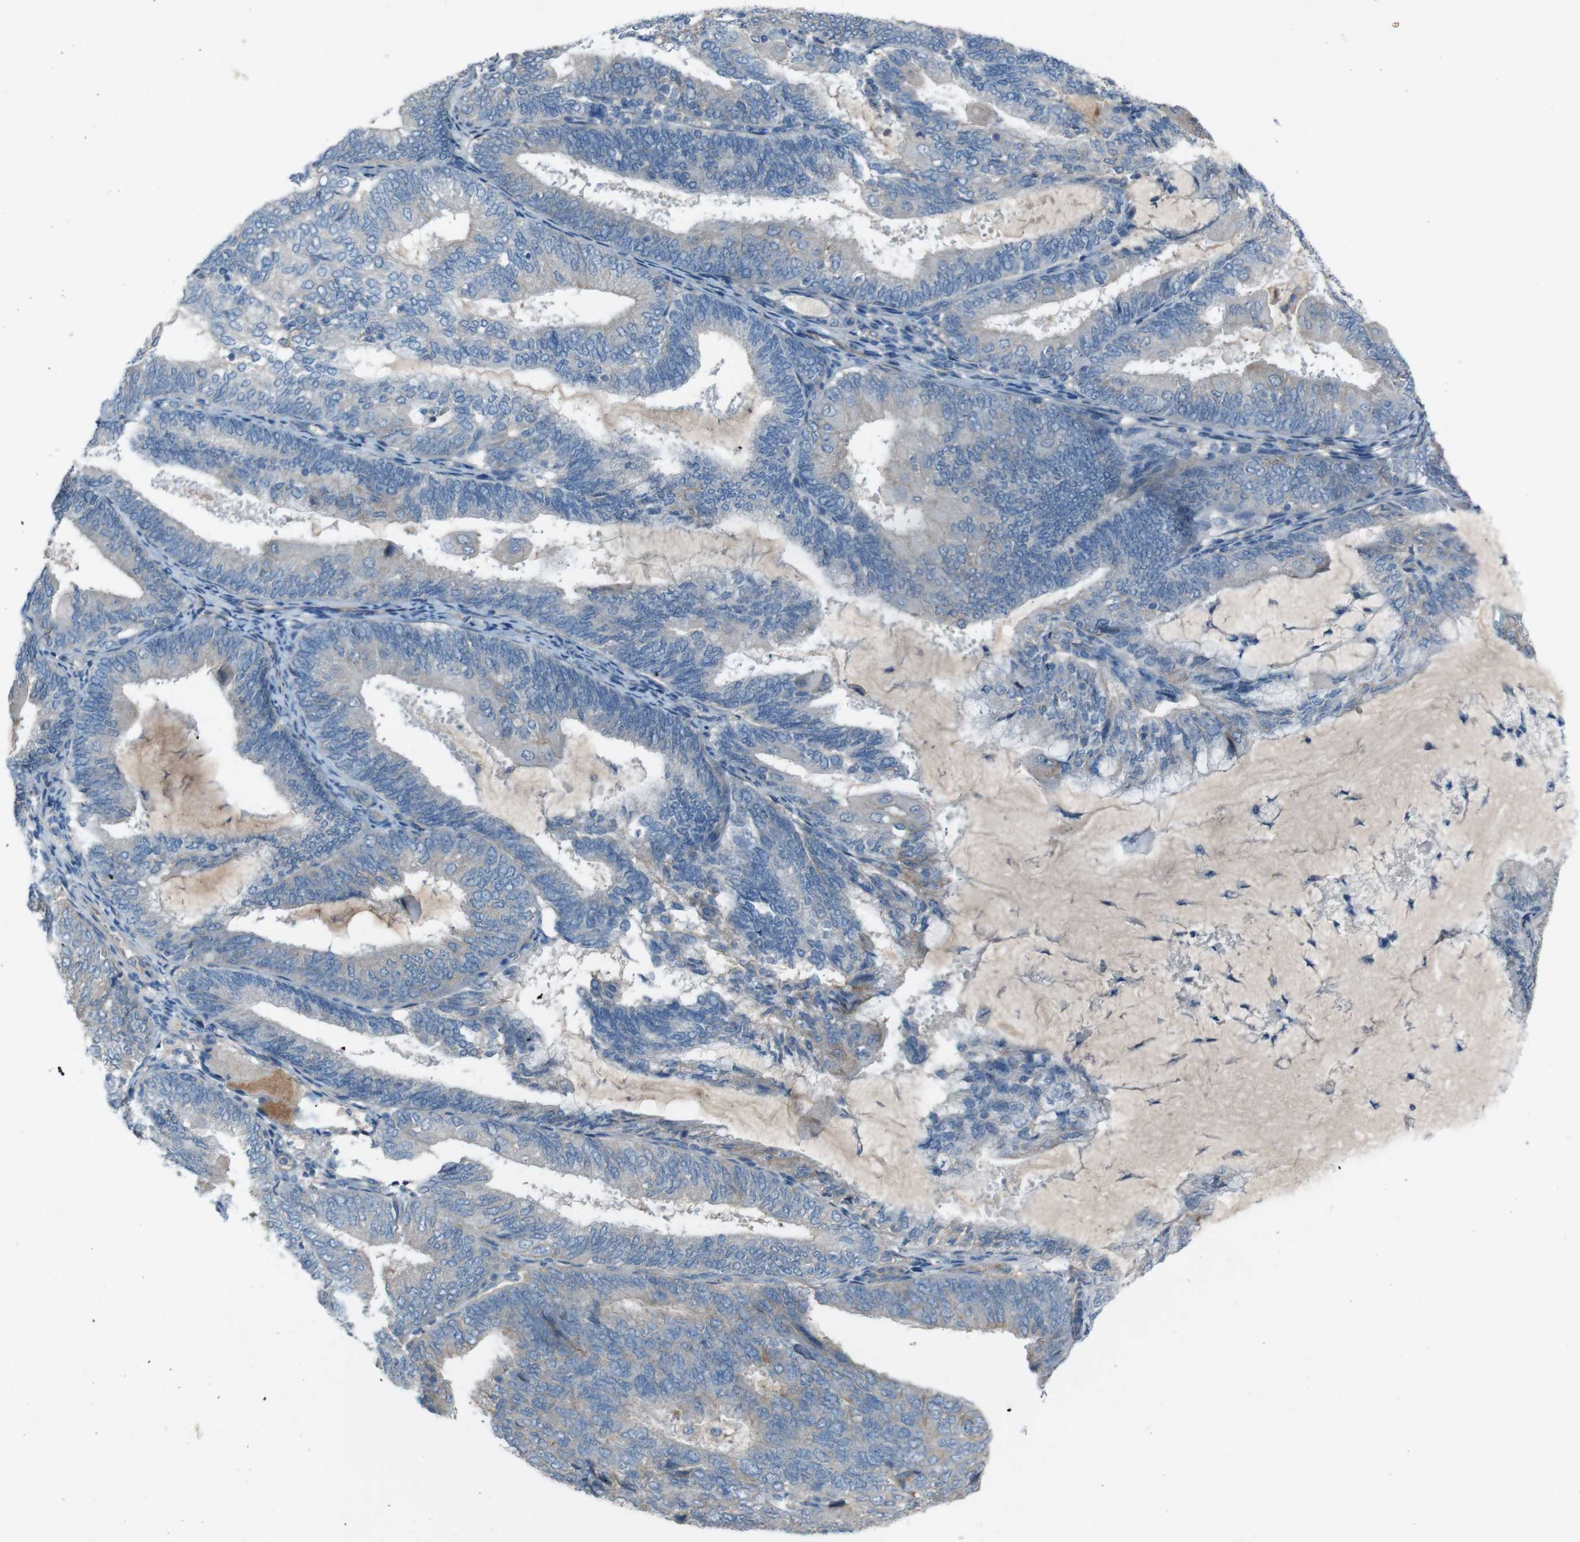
{"staining": {"intensity": "weak", "quantity": "<25%", "location": "cytoplasmic/membranous"}, "tissue": "endometrial cancer", "cell_type": "Tumor cells", "image_type": "cancer", "snomed": [{"axis": "morphology", "description": "Adenocarcinoma, NOS"}, {"axis": "topography", "description": "Endometrium"}], "caption": "This is a histopathology image of immunohistochemistry (IHC) staining of adenocarcinoma (endometrial), which shows no positivity in tumor cells. Nuclei are stained in blue.", "gene": "PVR", "patient": {"sex": "female", "age": 81}}